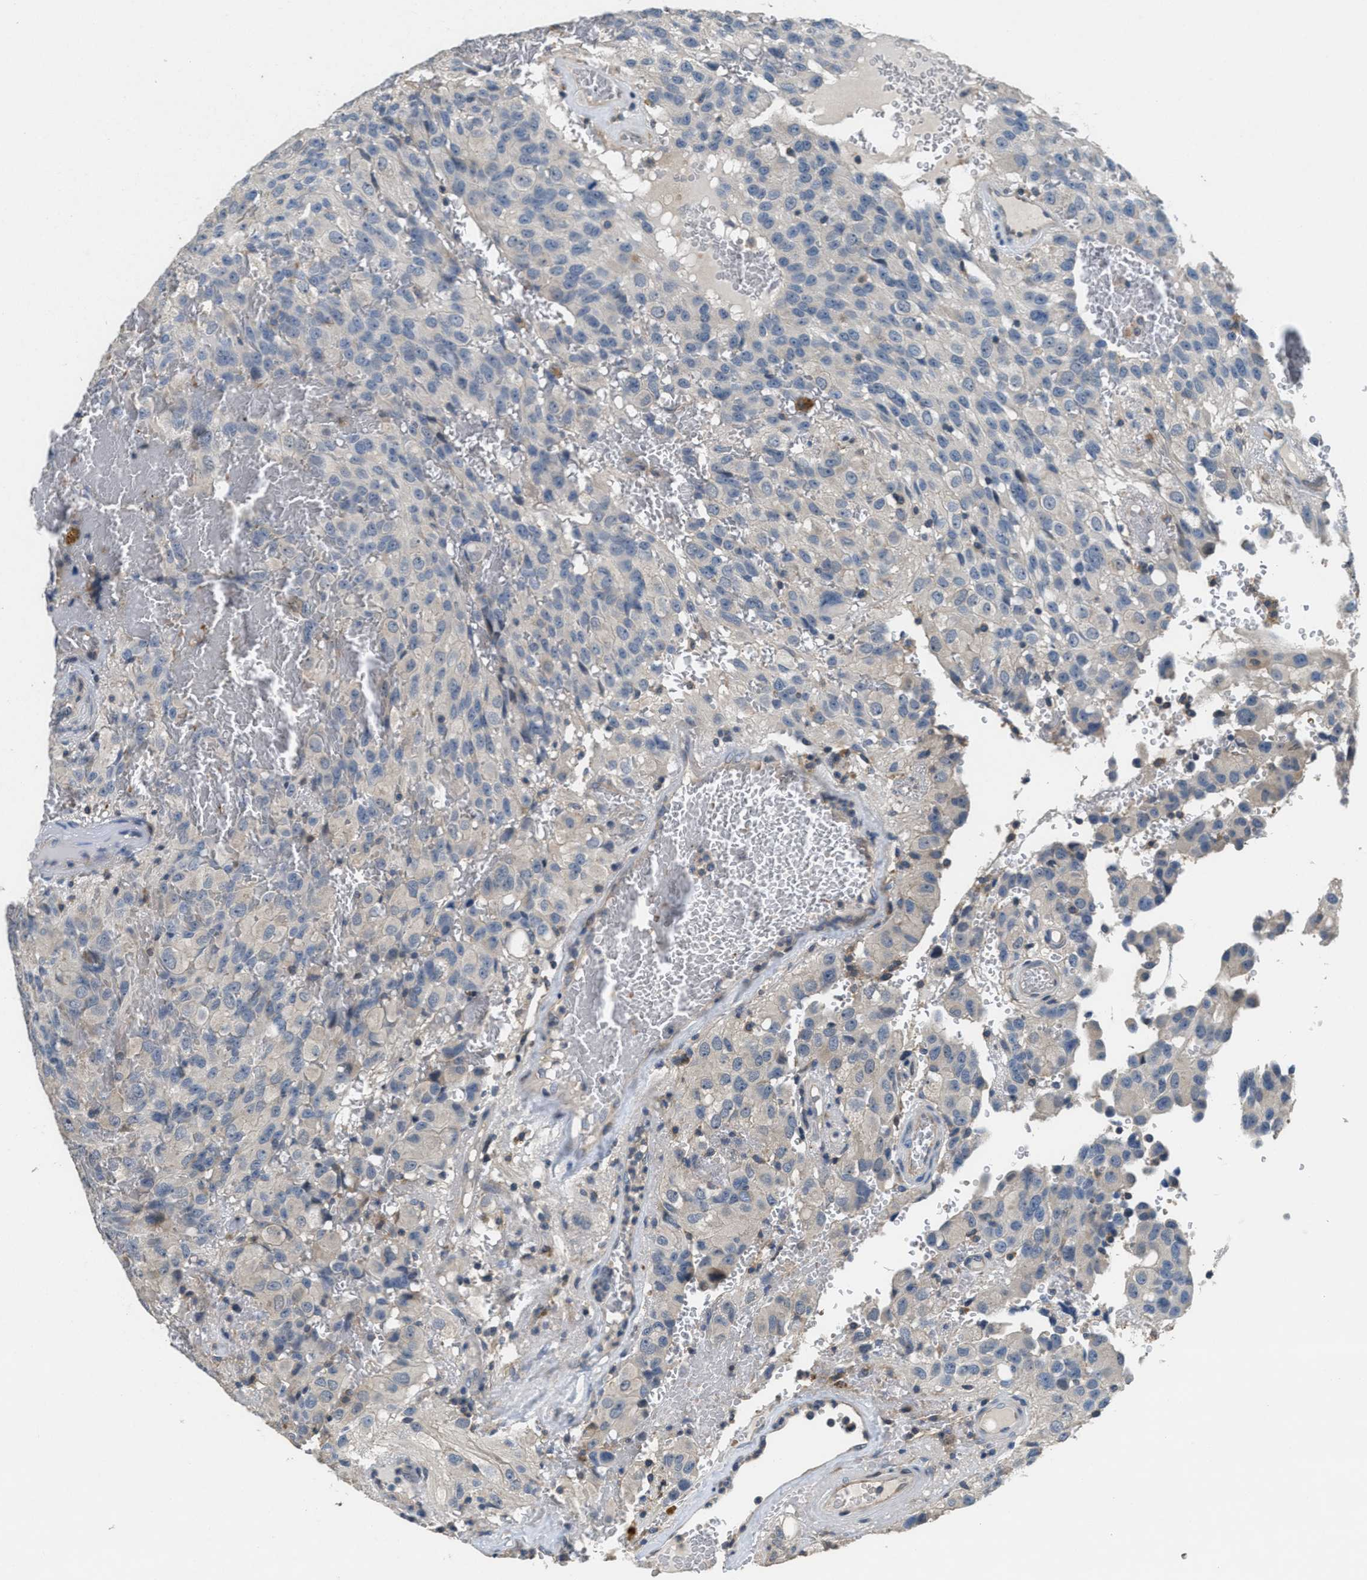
{"staining": {"intensity": "negative", "quantity": "none", "location": "none"}, "tissue": "glioma", "cell_type": "Tumor cells", "image_type": "cancer", "snomed": [{"axis": "morphology", "description": "Glioma, malignant, High grade"}, {"axis": "topography", "description": "Brain"}], "caption": "Human glioma stained for a protein using IHC displays no expression in tumor cells.", "gene": "DGKE", "patient": {"sex": "male", "age": 32}}